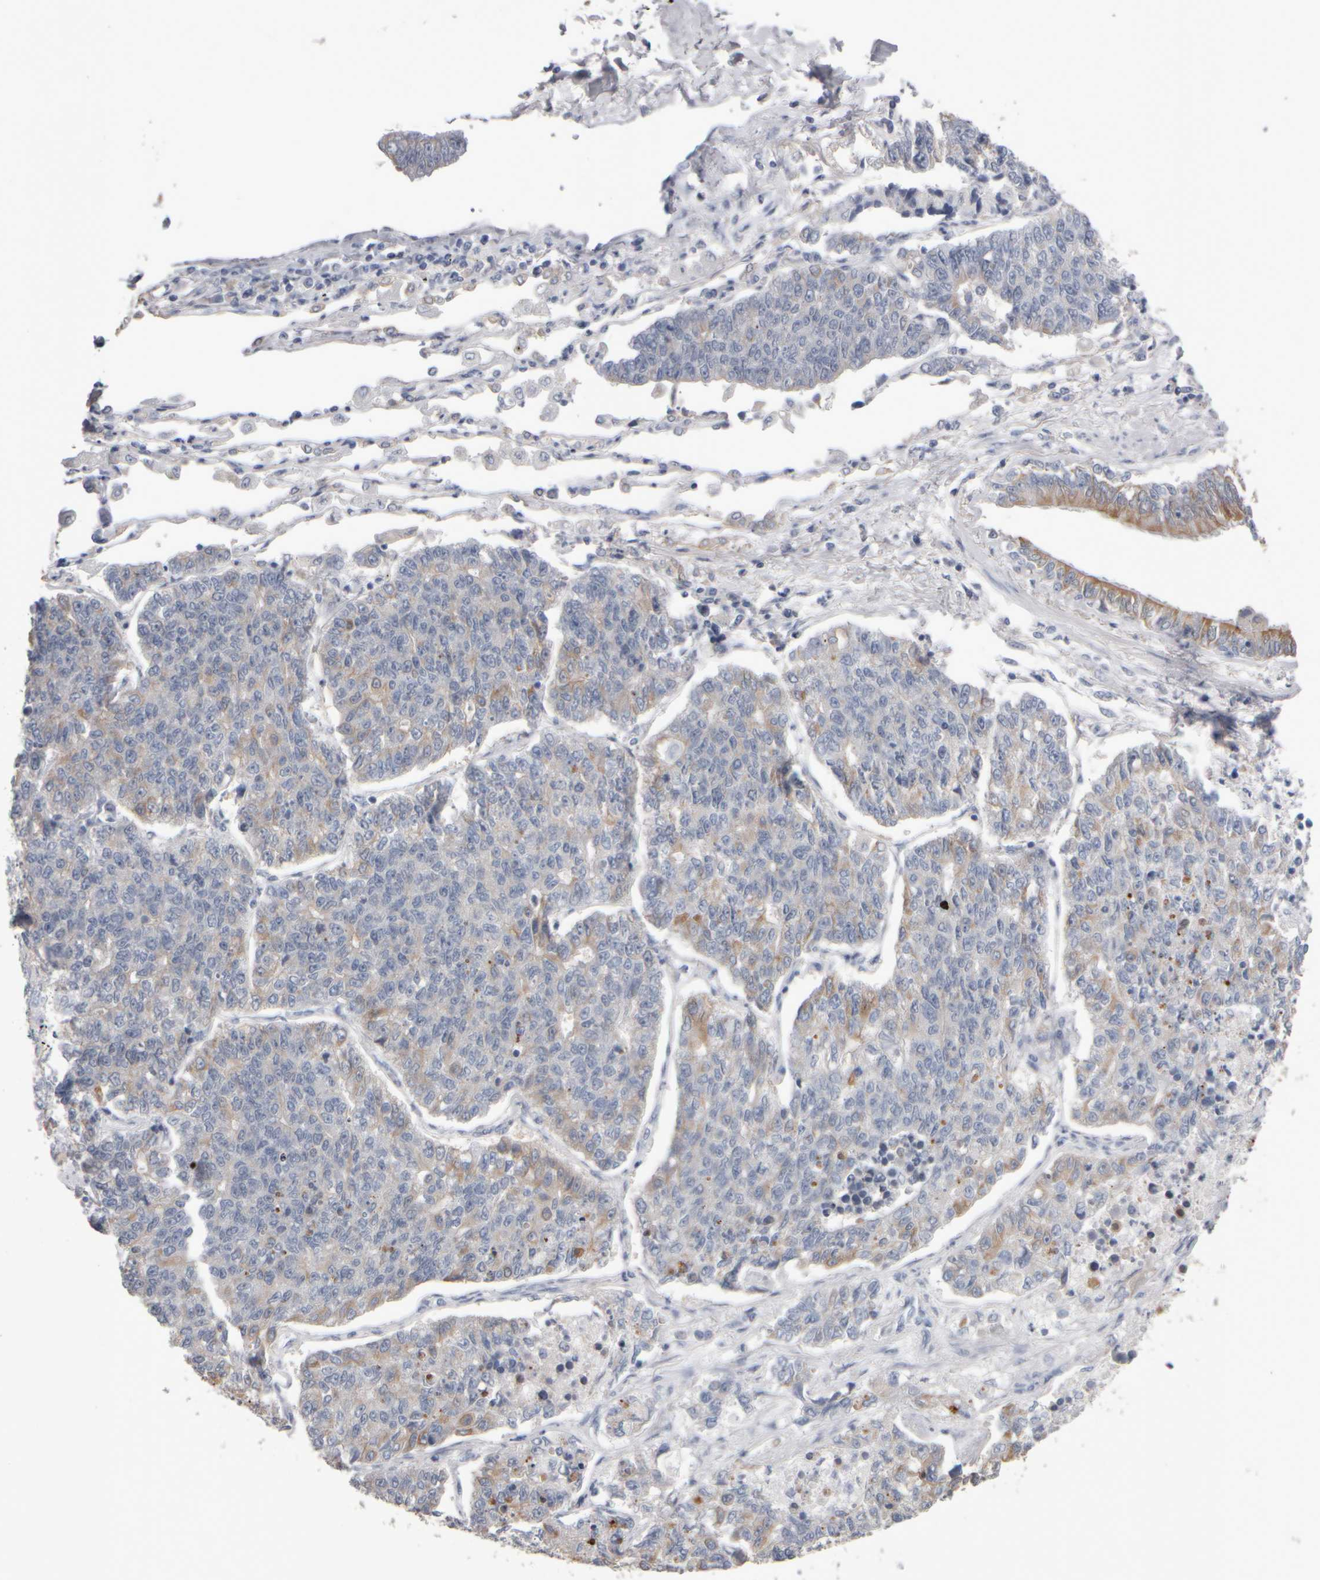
{"staining": {"intensity": "weak", "quantity": "<25%", "location": "cytoplasmic/membranous"}, "tissue": "lung cancer", "cell_type": "Tumor cells", "image_type": "cancer", "snomed": [{"axis": "morphology", "description": "Adenocarcinoma, NOS"}, {"axis": "topography", "description": "Lung"}], "caption": "Protein analysis of lung cancer shows no significant staining in tumor cells. (DAB immunohistochemistry (IHC) visualized using brightfield microscopy, high magnification).", "gene": "EPHX2", "patient": {"sex": "male", "age": 49}}